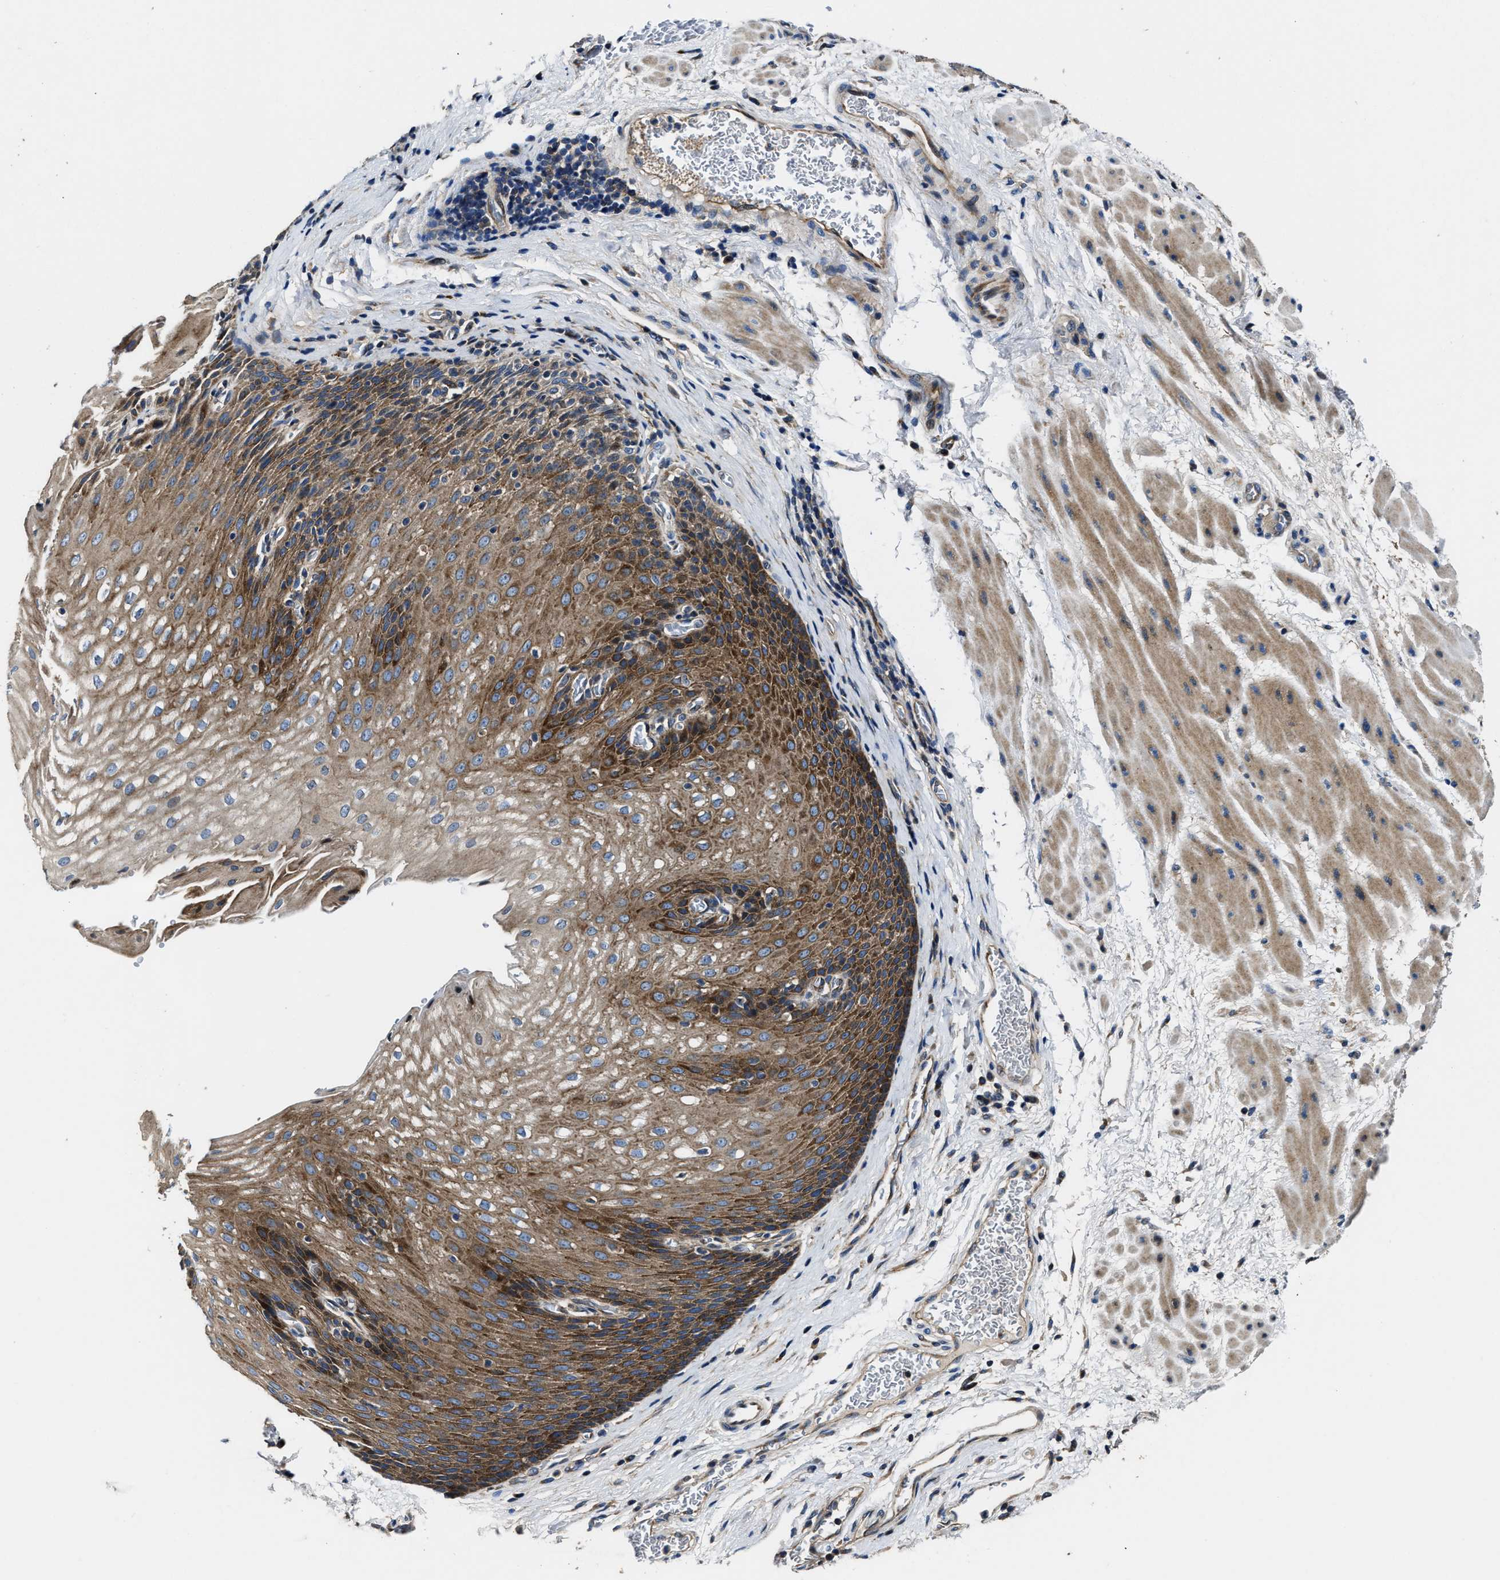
{"staining": {"intensity": "moderate", "quantity": ">75%", "location": "cytoplasmic/membranous"}, "tissue": "esophagus", "cell_type": "Squamous epithelial cells", "image_type": "normal", "snomed": [{"axis": "morphology", "description": "Normal tissue, NOS"}, {"axis": "topography", "description": "Esophagus"}], "caption": "Protein staining of benign esophagus displays moderate cytoplasmic/membranous staining in approximately >75% of squamous epithelial cells.", "gene": "PTAR1", "patient": {"sex": "male", "age": 48}}